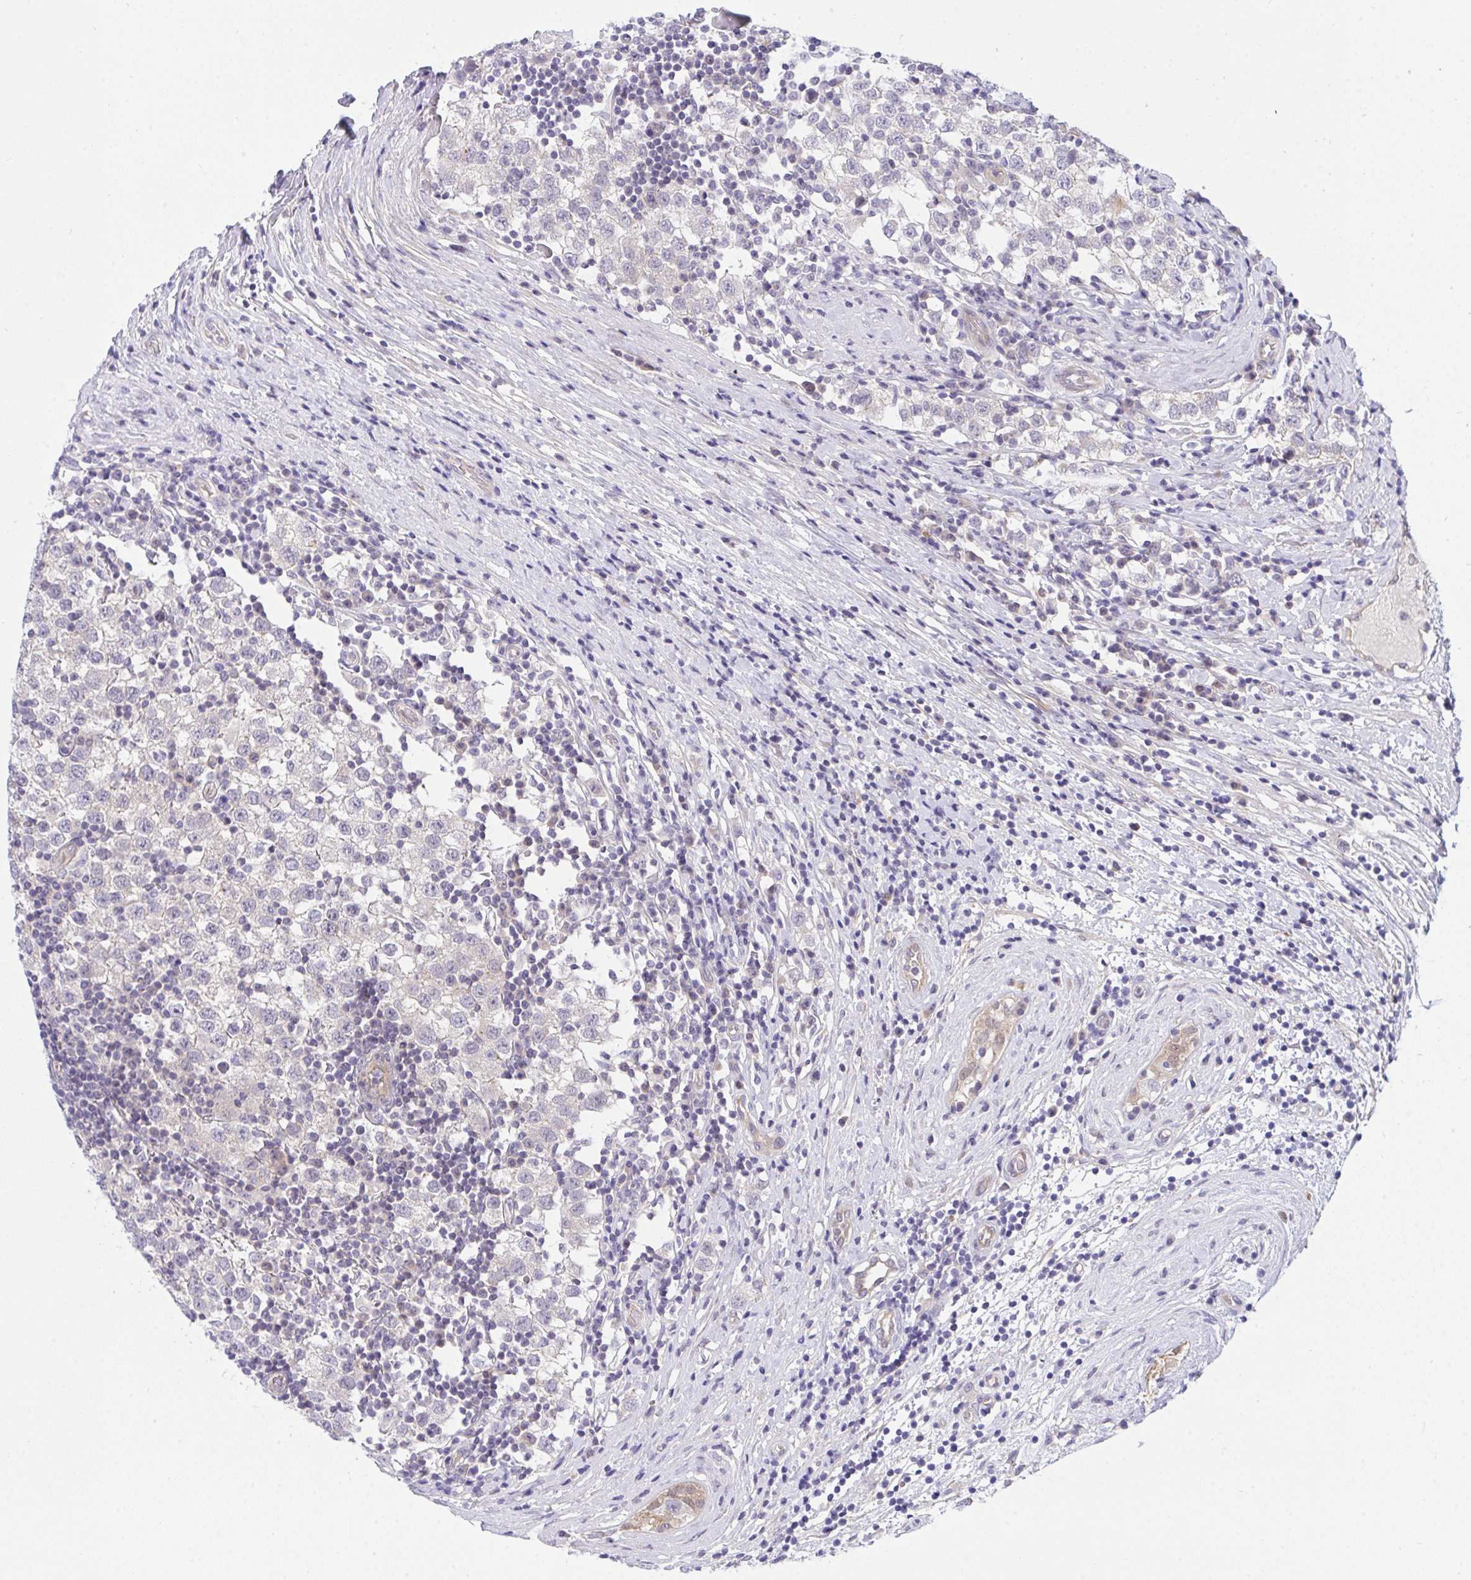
{"staining": {"intensity": "negative", "quantity": "none", "location": "none"}, "tissue": "testis cancer", "cell_type": "Tumor cells", "image_type": "cancer", "snomed": [{"axis": "morphology", "description": "Seminoma, NOS"}, {"axis": "topography", "description": "Testis"}], "caption": "Histopathology image shows no significant protein expression in tumor cells of testis seminoma. (Brightfield microscopy of DAB immunohistochemistry at high magnification).", "gene": "HOXD12", "patient": {"sex": "male", "age": 34}}